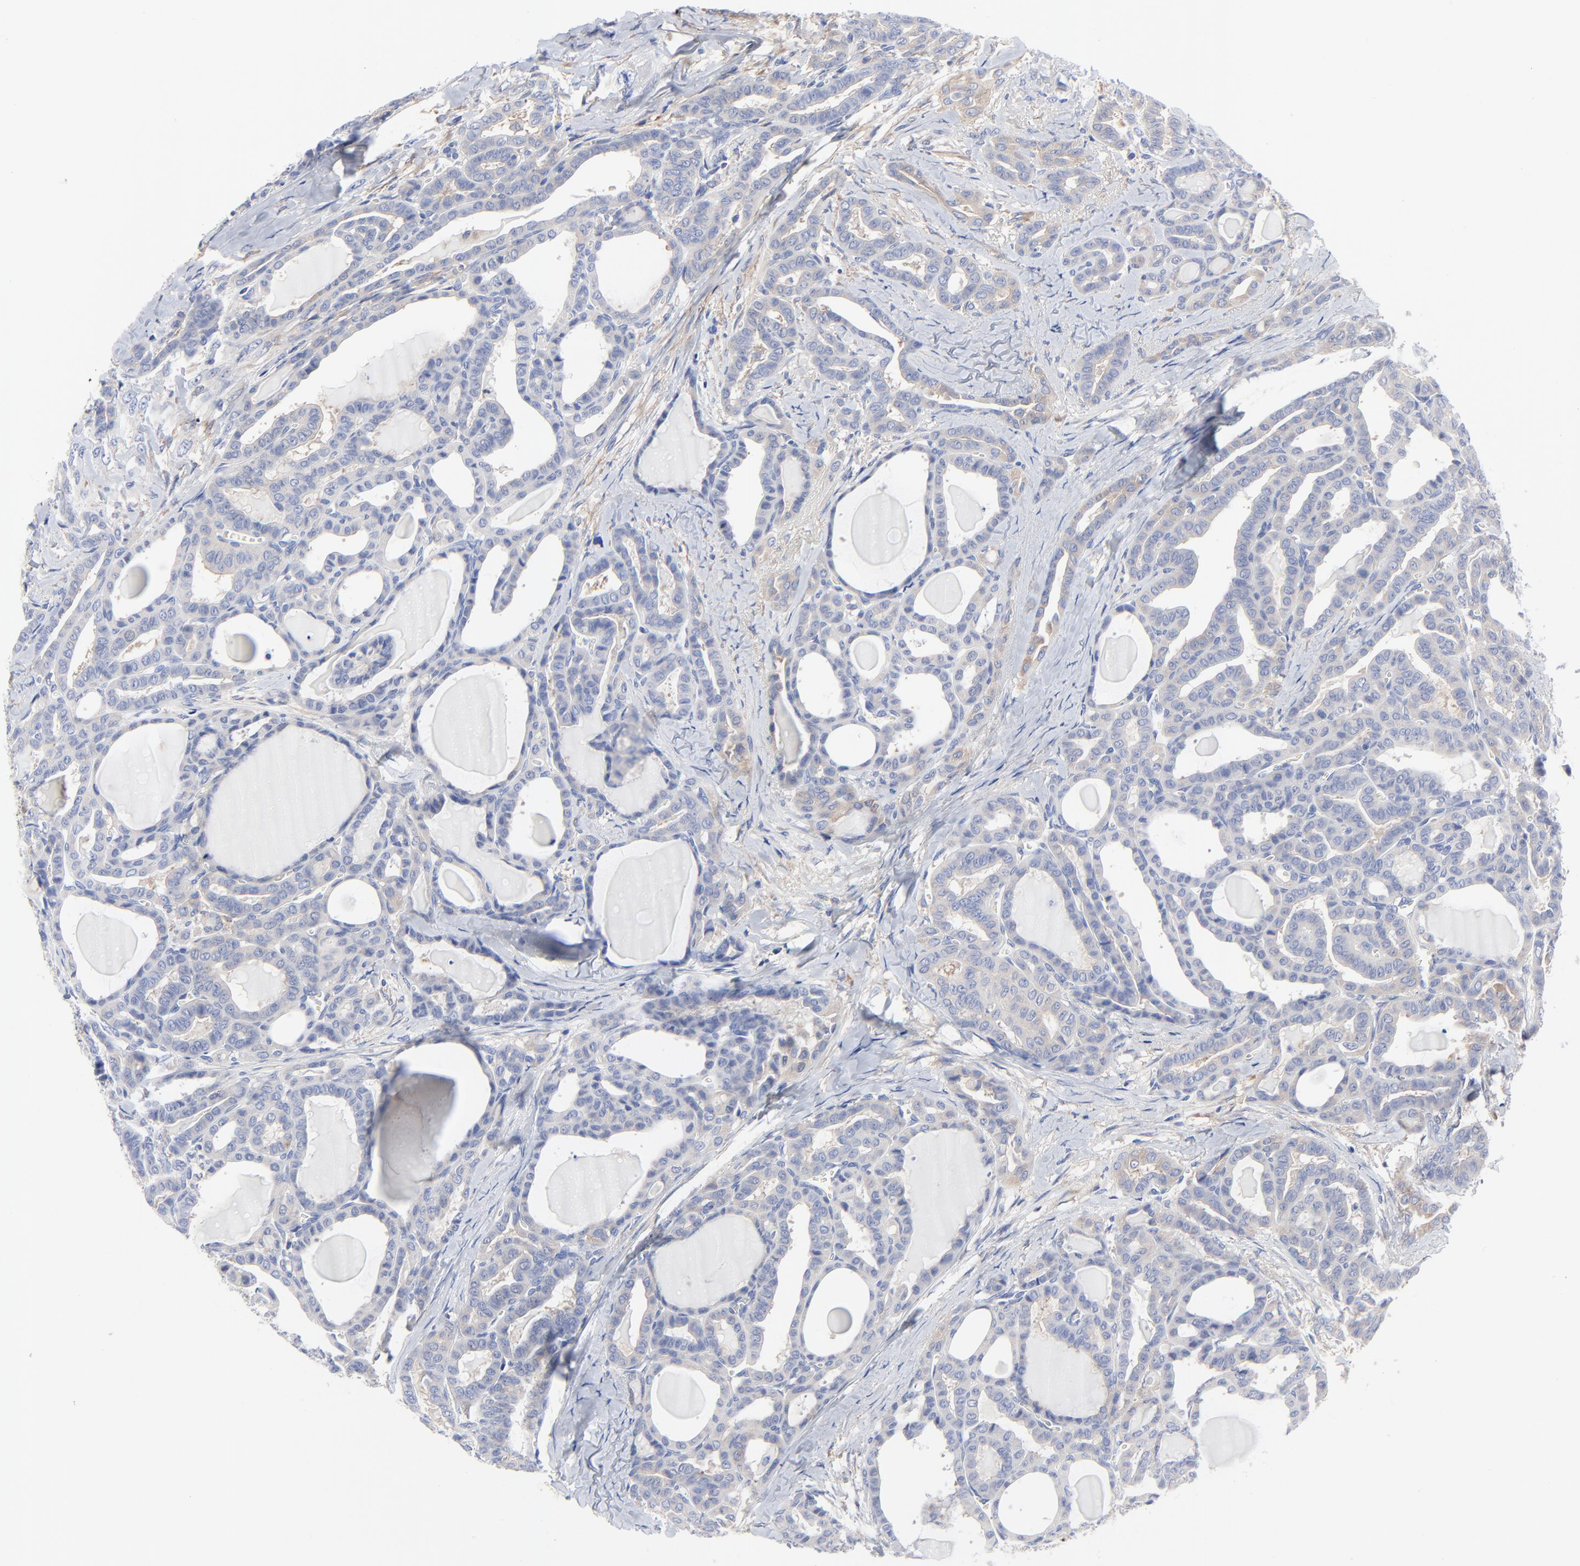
{"staining": {"intensity": "weak", "quantity": "25%-75%", "location": "cytoplasmic/membranous"}, "tissue": "thyroid cancer", "cell_type": "Tumor cells", "image_type": "cancer", "snomed": [{"axis": "morphology", "description": "Carcinoma, NOS"}, {"axis": "topography", "description": "Thyroid gland"}], "caption": "A high-resolution image shows IHC staining of carcinoma (thyroid), which exhibits weak cytoplasmic/membranous staining in about 25%-75% of tumor cells.", "gene": "STAT2", "patient": {"sex": "female", "age": 91}}